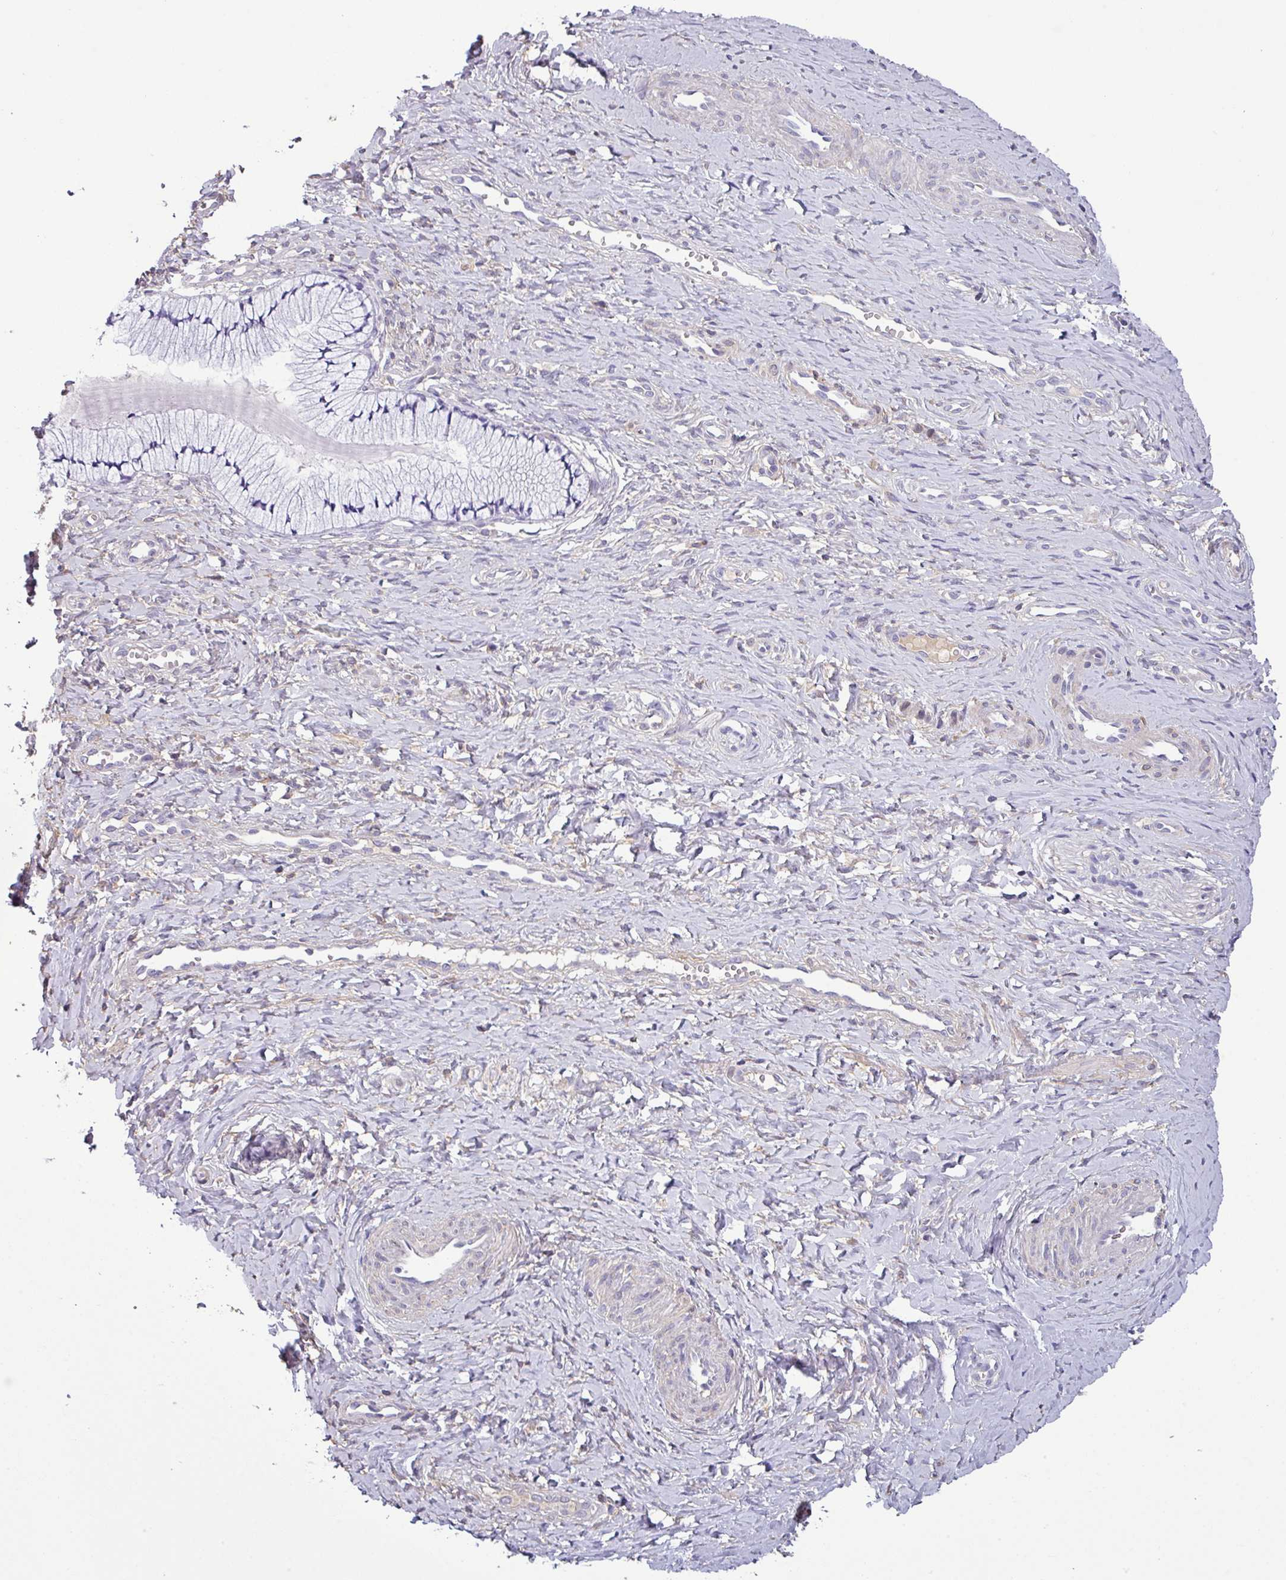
{"staining": {"intensity": "negative", "quantity": "none", "location": "none"}, "tissue": "cervix", "cell_type": "Glandular cells", "image_type": "normal", "snomed": [{"axis": "morphology", "description": "Normal tissue, NOS"}, {"axis": "topography", "description": "Cervix"}], "caption": "High power microscopy photomicrograph of an IHC image of unremarkable cervix, revealing no significant positivity in glandular cells.", "gene": "ISLR", "patient": {"sex": "female", "age": 36}}